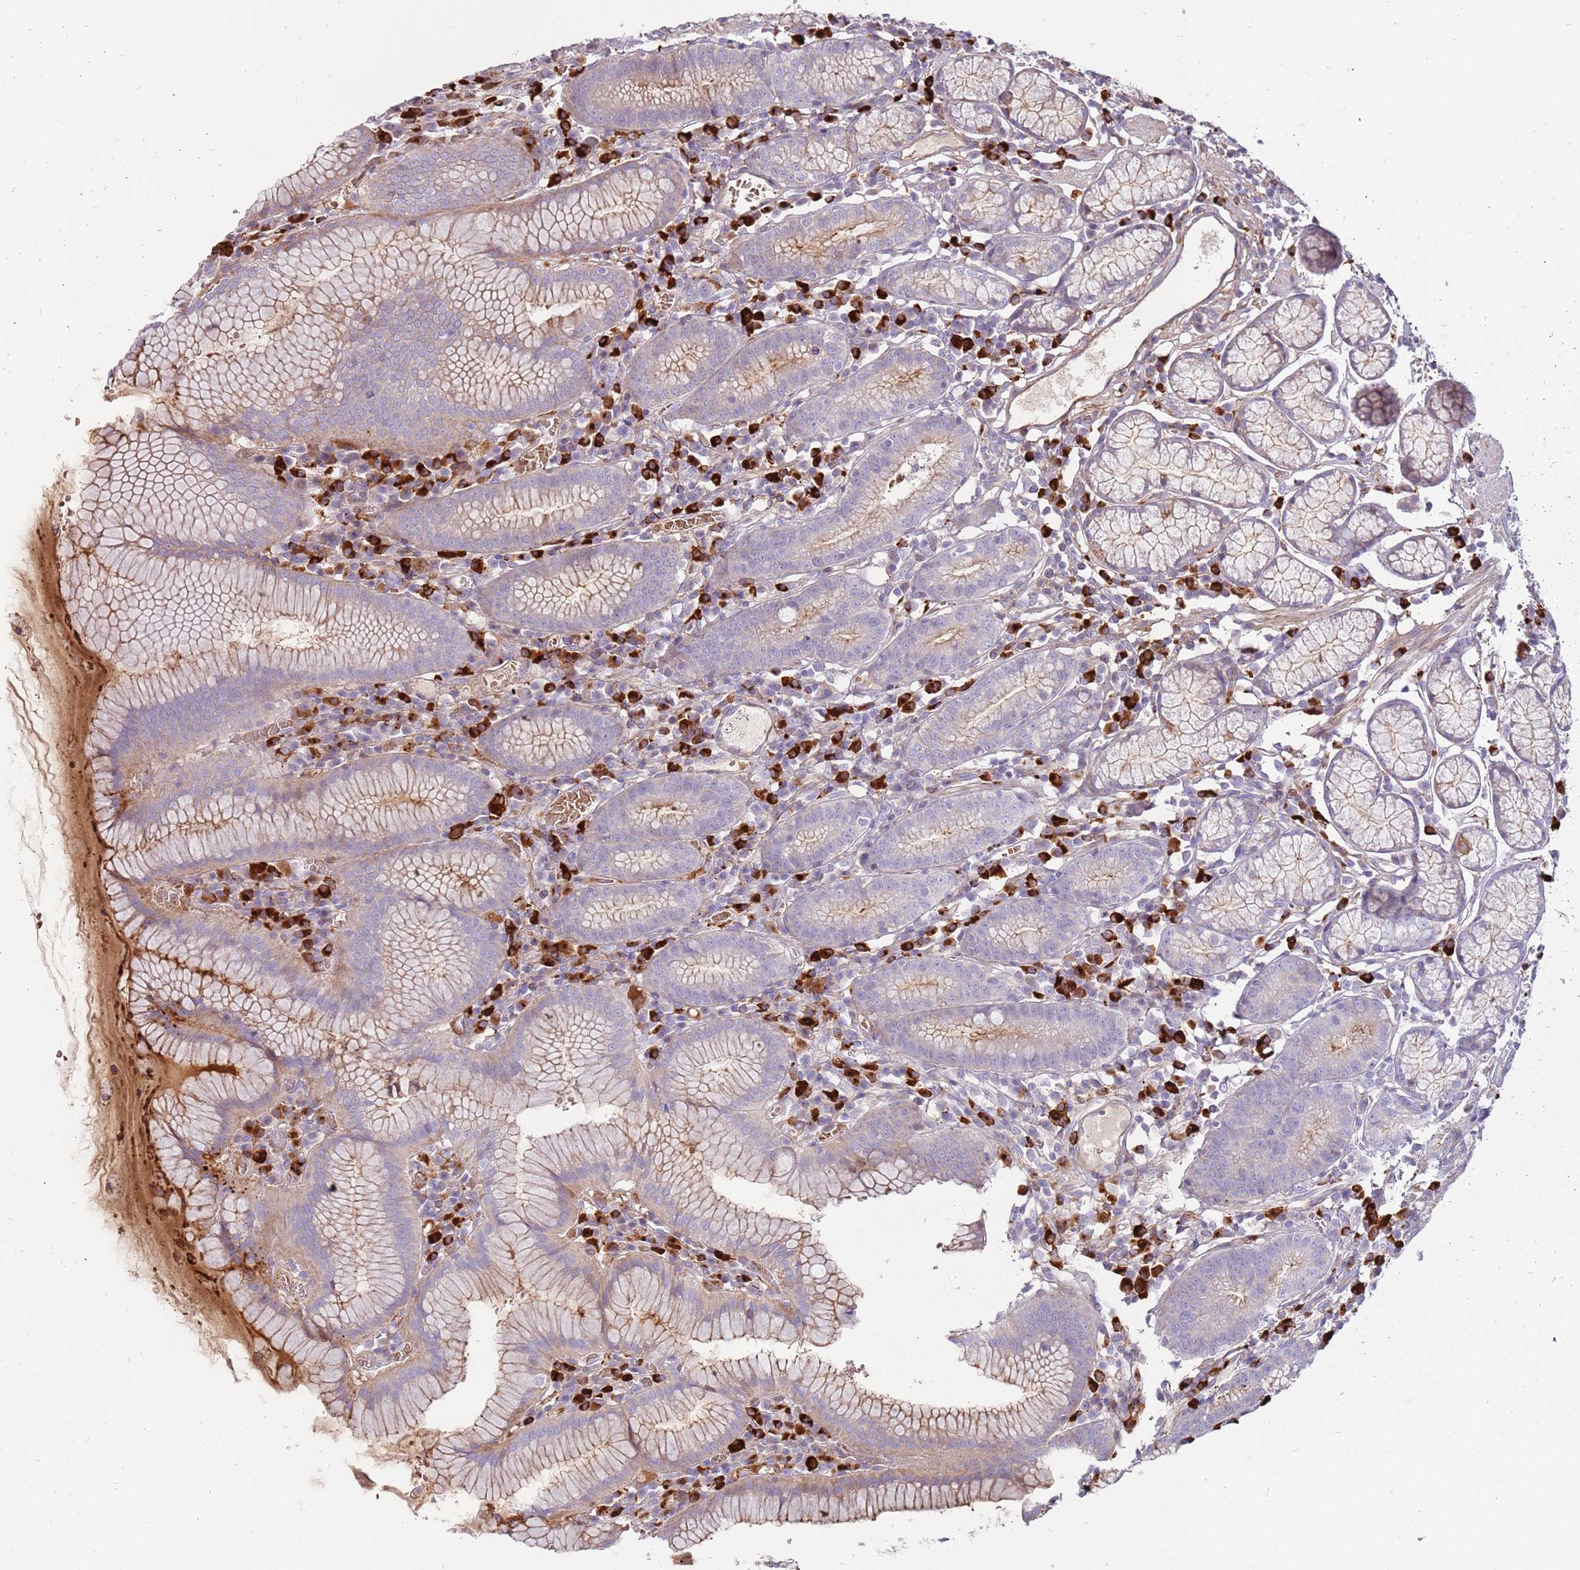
{"staining": {"intensity": "moderate", "quantity": "<25%", "location": "cytoplasmic/membranous"}, "tissue": "stomach", "cell_type": "Glandular cells", "image_type": "normal", "snomed": [{"axis": "morphology", "description": "Normal tissue, NOS"}, {"axis": "topography", "description": "Stomach"}], "caption": "Approximately <25% of glandular cells in benign human stomach display moderate cytoplasmic/membranous protein staining as visualized by brown immunohistochemical staining.", "gene": "MCUB", "patient": {"sex": "male", "age": 55}}